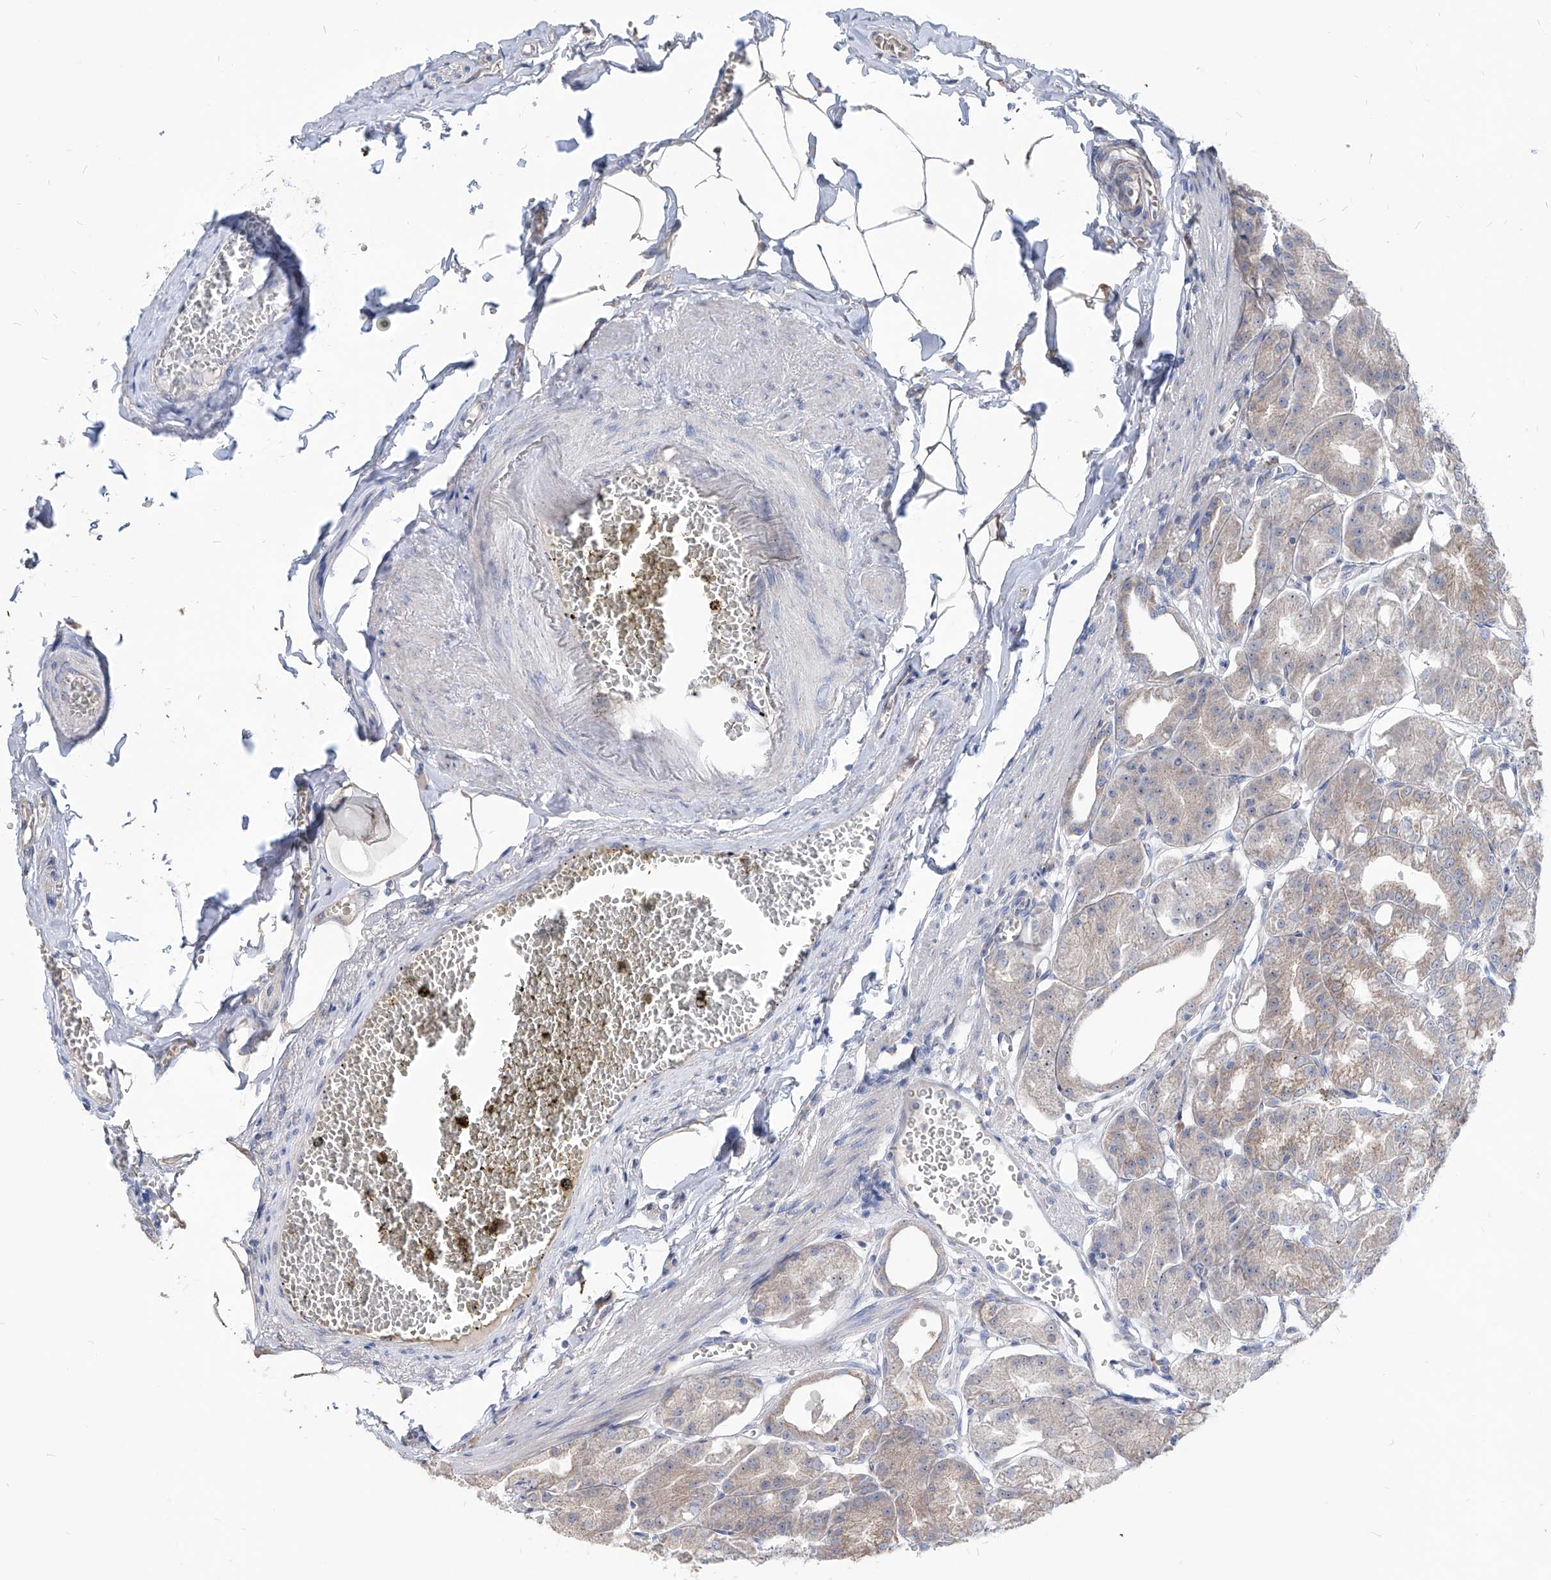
{"staining": {"intensity": "moderate", "quantity": "25%-75%", "location": "cytoplasmic/membranous"}, "tissue": "stomach", "cell_type": "Glandular cells", "image_type": "normal", "snomed": [{"axis": "morphology", "description": "Normal tissue, NOS"}, {"axis": "topography", "description": "Stomach, lower"}], "caption": "An image of human stomach stained for a protein exhibits moderate cytoplasmic/membranous brown staining in glandular cells. The staining was performed using DAB (3,3'-diaminobenzidine) to visualize the protein expression in brown, while the nuclei were stained in blue with hematoxylin (Magnification: 20x).", "gene": "AGPS", "patient": {"sex": "male", "age": 71}}